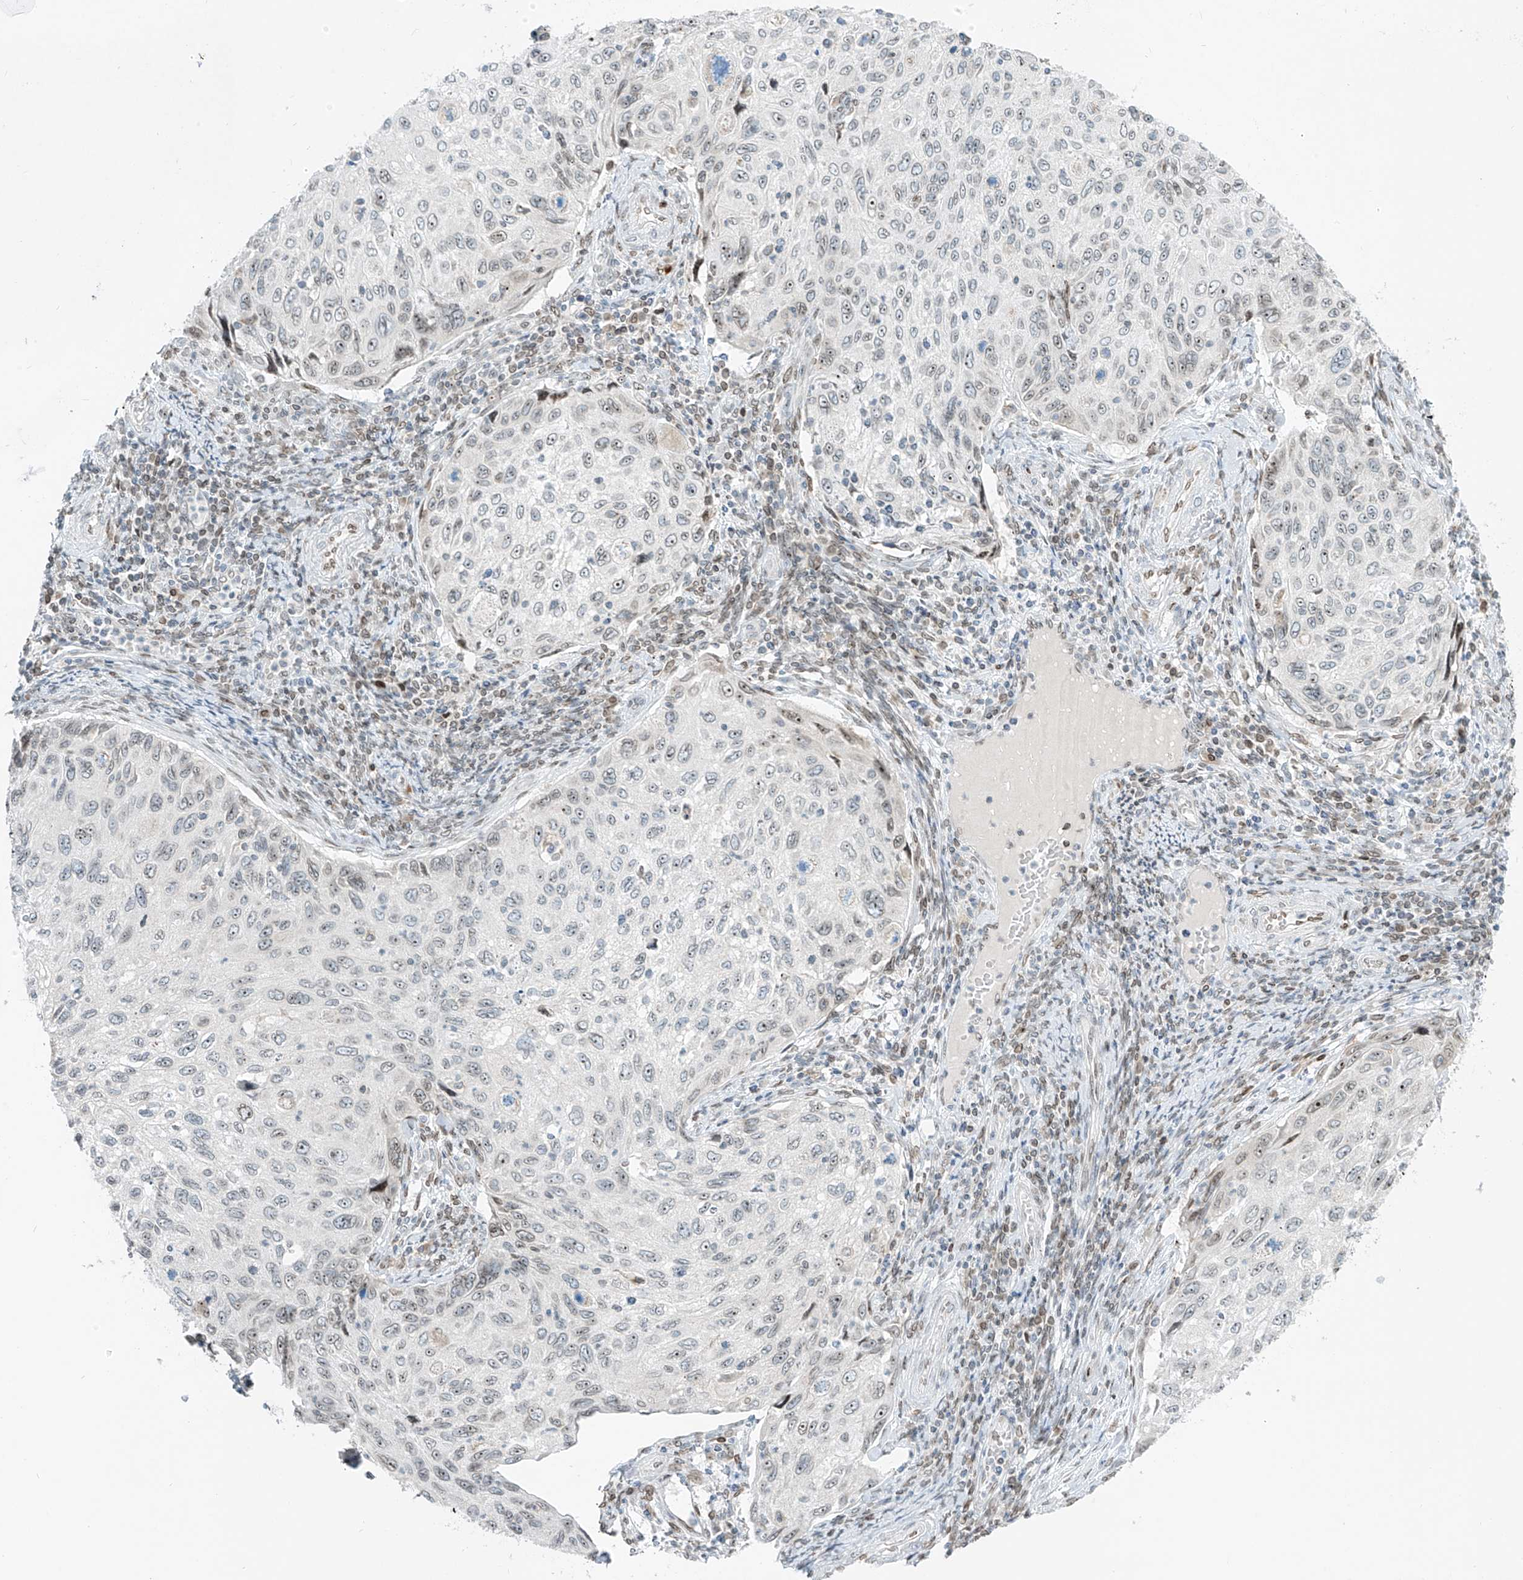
{"staining": {"intensity": "weak", "quantity": "25%-75%", "location": "nuclear"}, "tissue": "cervical cancer", "cell_type": "Tumor cells", "image_type": "cancer", "snomed": [{"axis": "morphology", "description": "Squamous cell carcinoma, NOS"}, {"axis": "topography", "description": "Cervix"}], "caption": "High-power microscopy captured an immunohistochemistry histopathology image of cervical cancer, revealing weak nuclear positivity in approximately 25%-75% of tumor cells.", "gene": "SAMD15", "patient": {"sex": "female", "age": 70}}